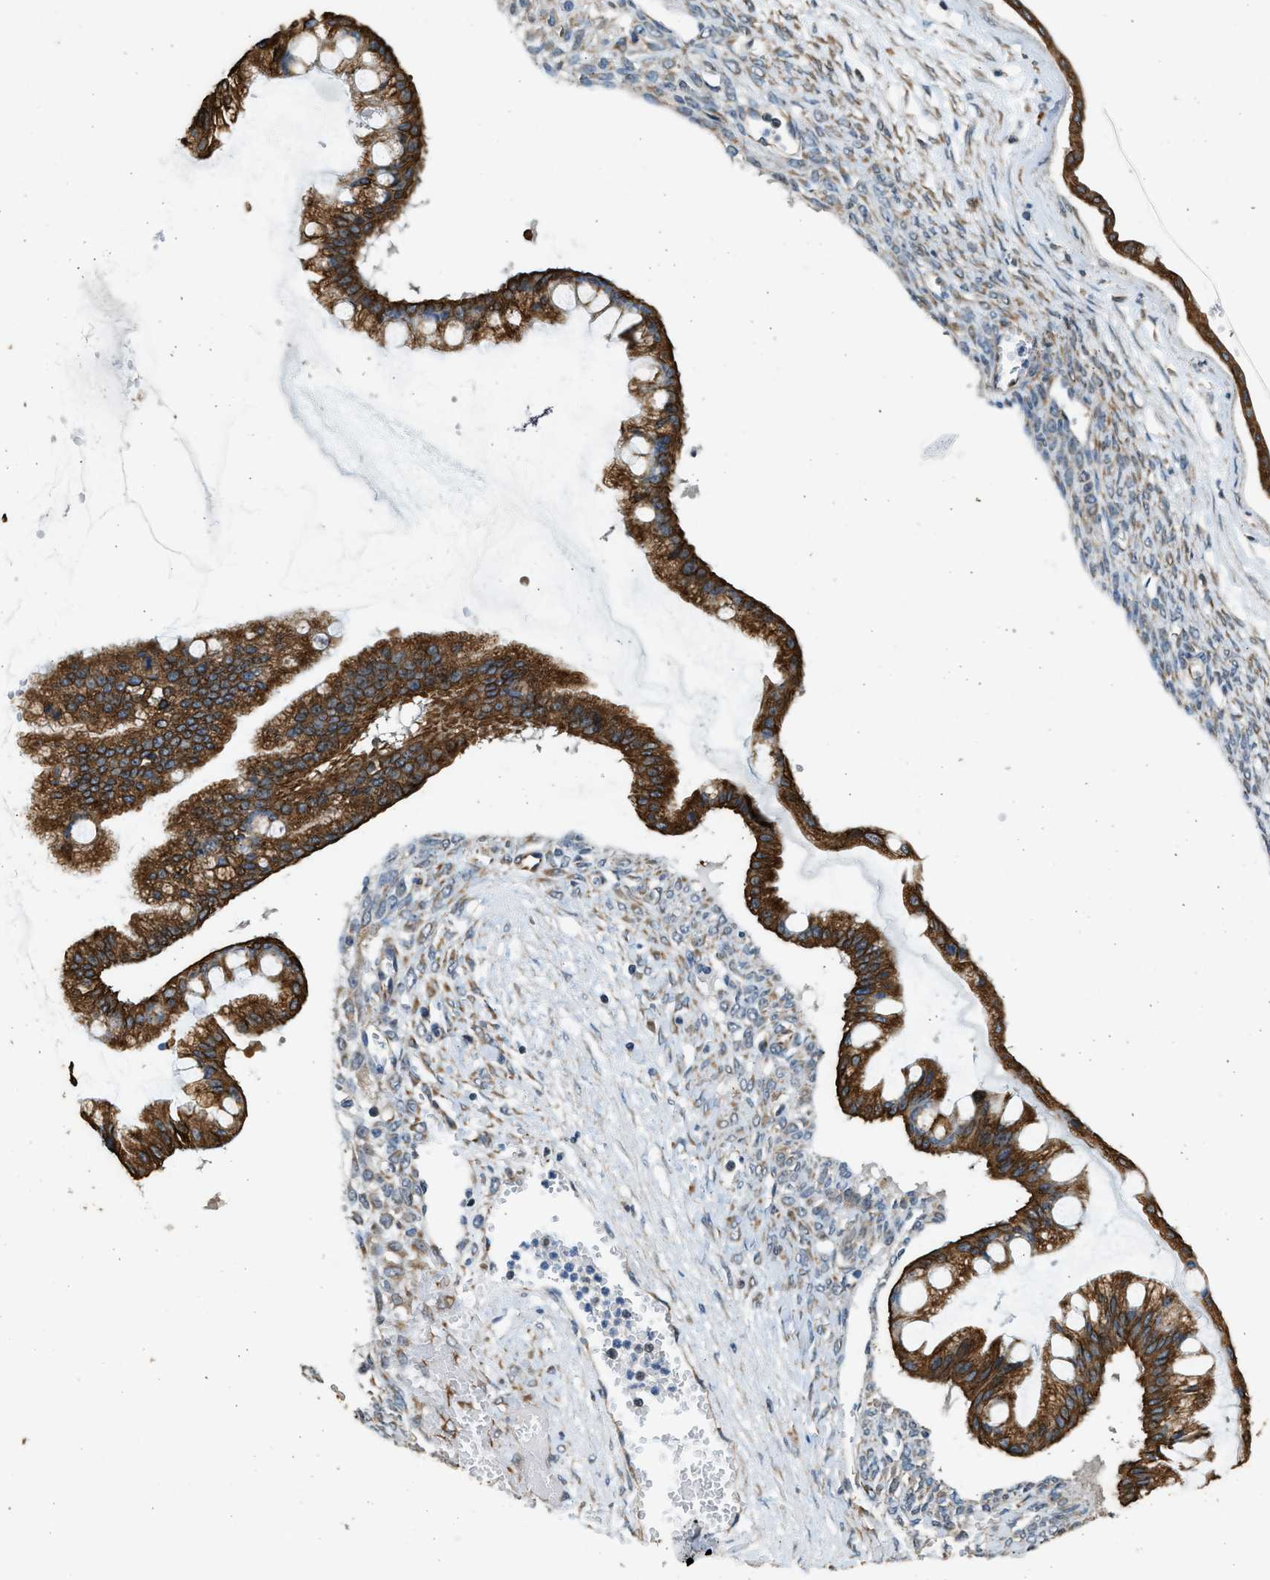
{"staining": {"intensity": "strong", "quantity": ">75%", "location": "cytoplasmic/membranous"}, "tissue": "ovarian cancer", "cell_type": "Tumor cells", "image_type": "cancer", "snomed": [{"axis": "morphology", "description": "Cystadenocarcinoma, mucinous, NOS"}, {"axis": "topography", "description": "Ovary"}], "caption": "Tumor cells display strong cytoplasmic/membranous staining in about >75% of cells in mucinous cystadenocarcinoma (ovarian).", "gene": "PCLO", "patient": {"sex": "female", "age": 73}}